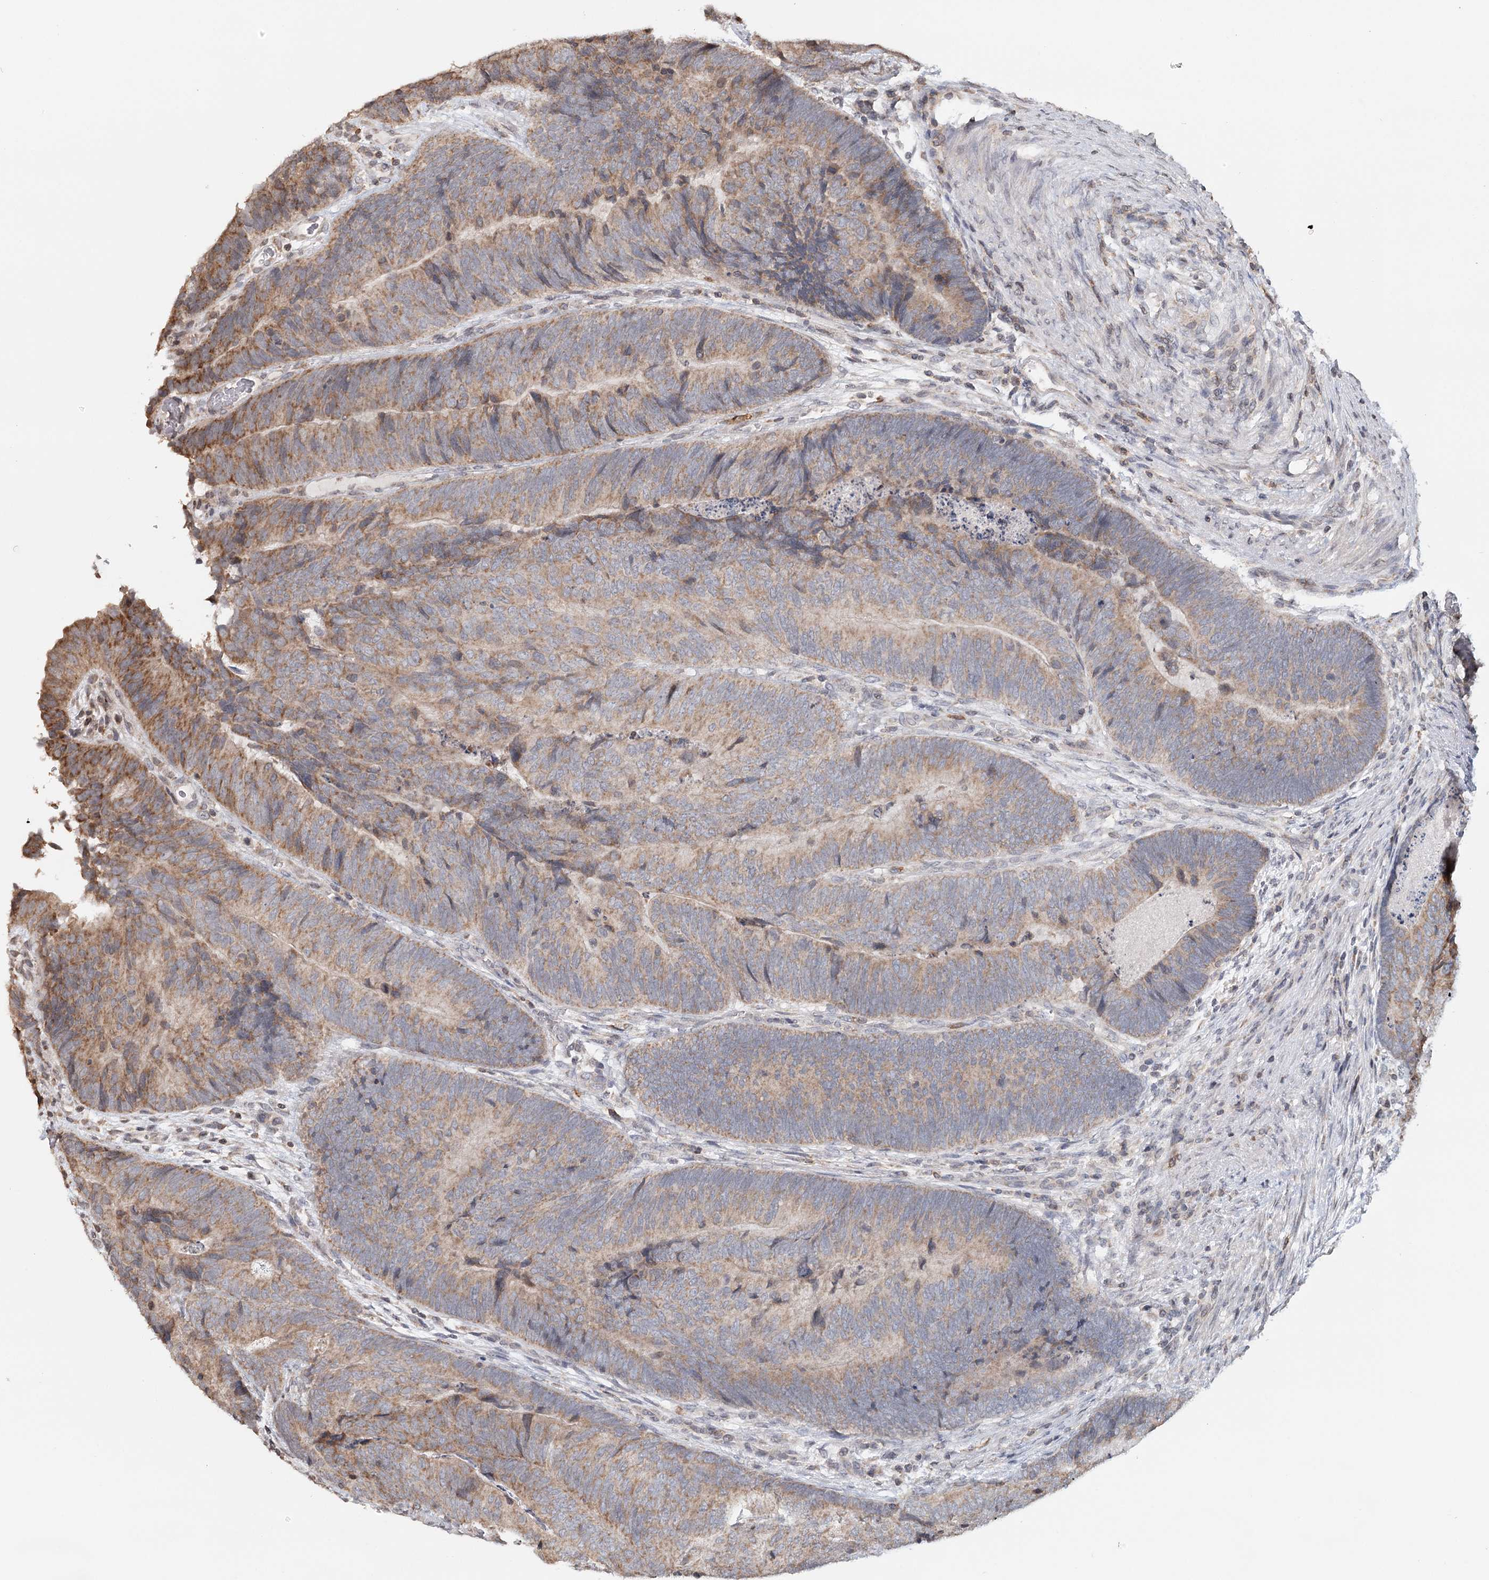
{"staining": {"intensity": "weak", "quantity": ">75%", "location": "cytoplasmic/membranous"}, "tissue": "colorectal cancer", "cell_type": "Tumor cells", "image_type": "cancer", "snomed": [{"axis": "morphology", "description": "Adenocarcinoma, NOS"}, {"axis": "topography", "description": "Colon"}], "caption": "A high-resolution image shows IHC staining of colorectal cancer (adenocarcinoma), which displays weak cytoplasmic/membranous staining in approximately >75% of tumor cells.", "gene": "ICOS", "patient": {"sex": "female", "age": 67}}